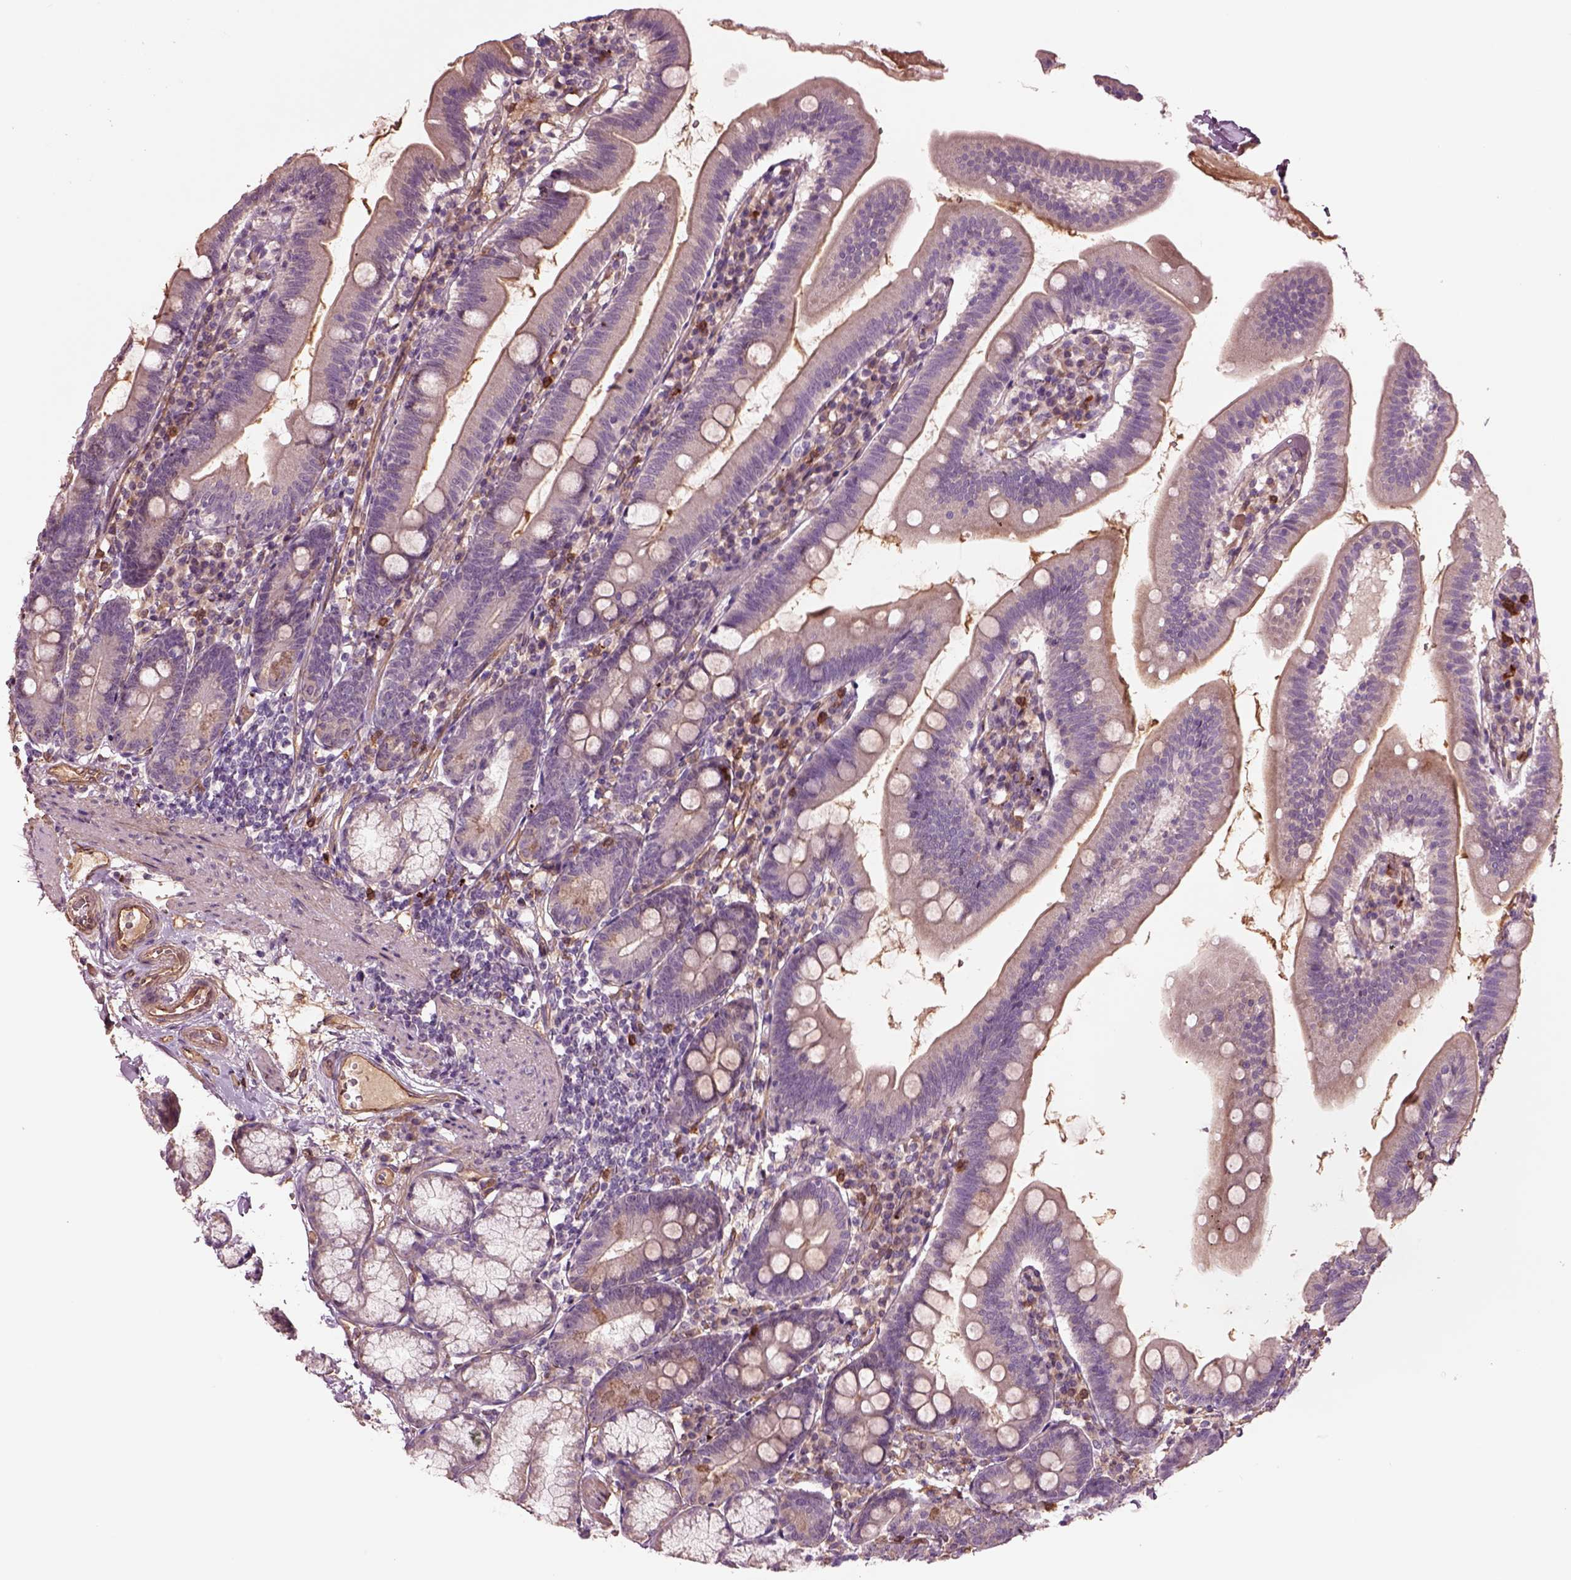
{"staining": {"intensity": "negative", "quantity": "none", "location": "none"}, "tissue": "duodenum", "cell_type": "Glandular cells", "image_type": "normal", "snomed": [{"axis": "morphology", "description": "Normal tissue, NOS"}, {"axis": "topography", "description": "Duodenum"}], "caption": "An image of duodenum stained for a protein reveals no brown staining in glandular cells. (DAB IHC, high magnification).", "gene": "HTR1B", "patient": {"sex": "female", "age": 67}}